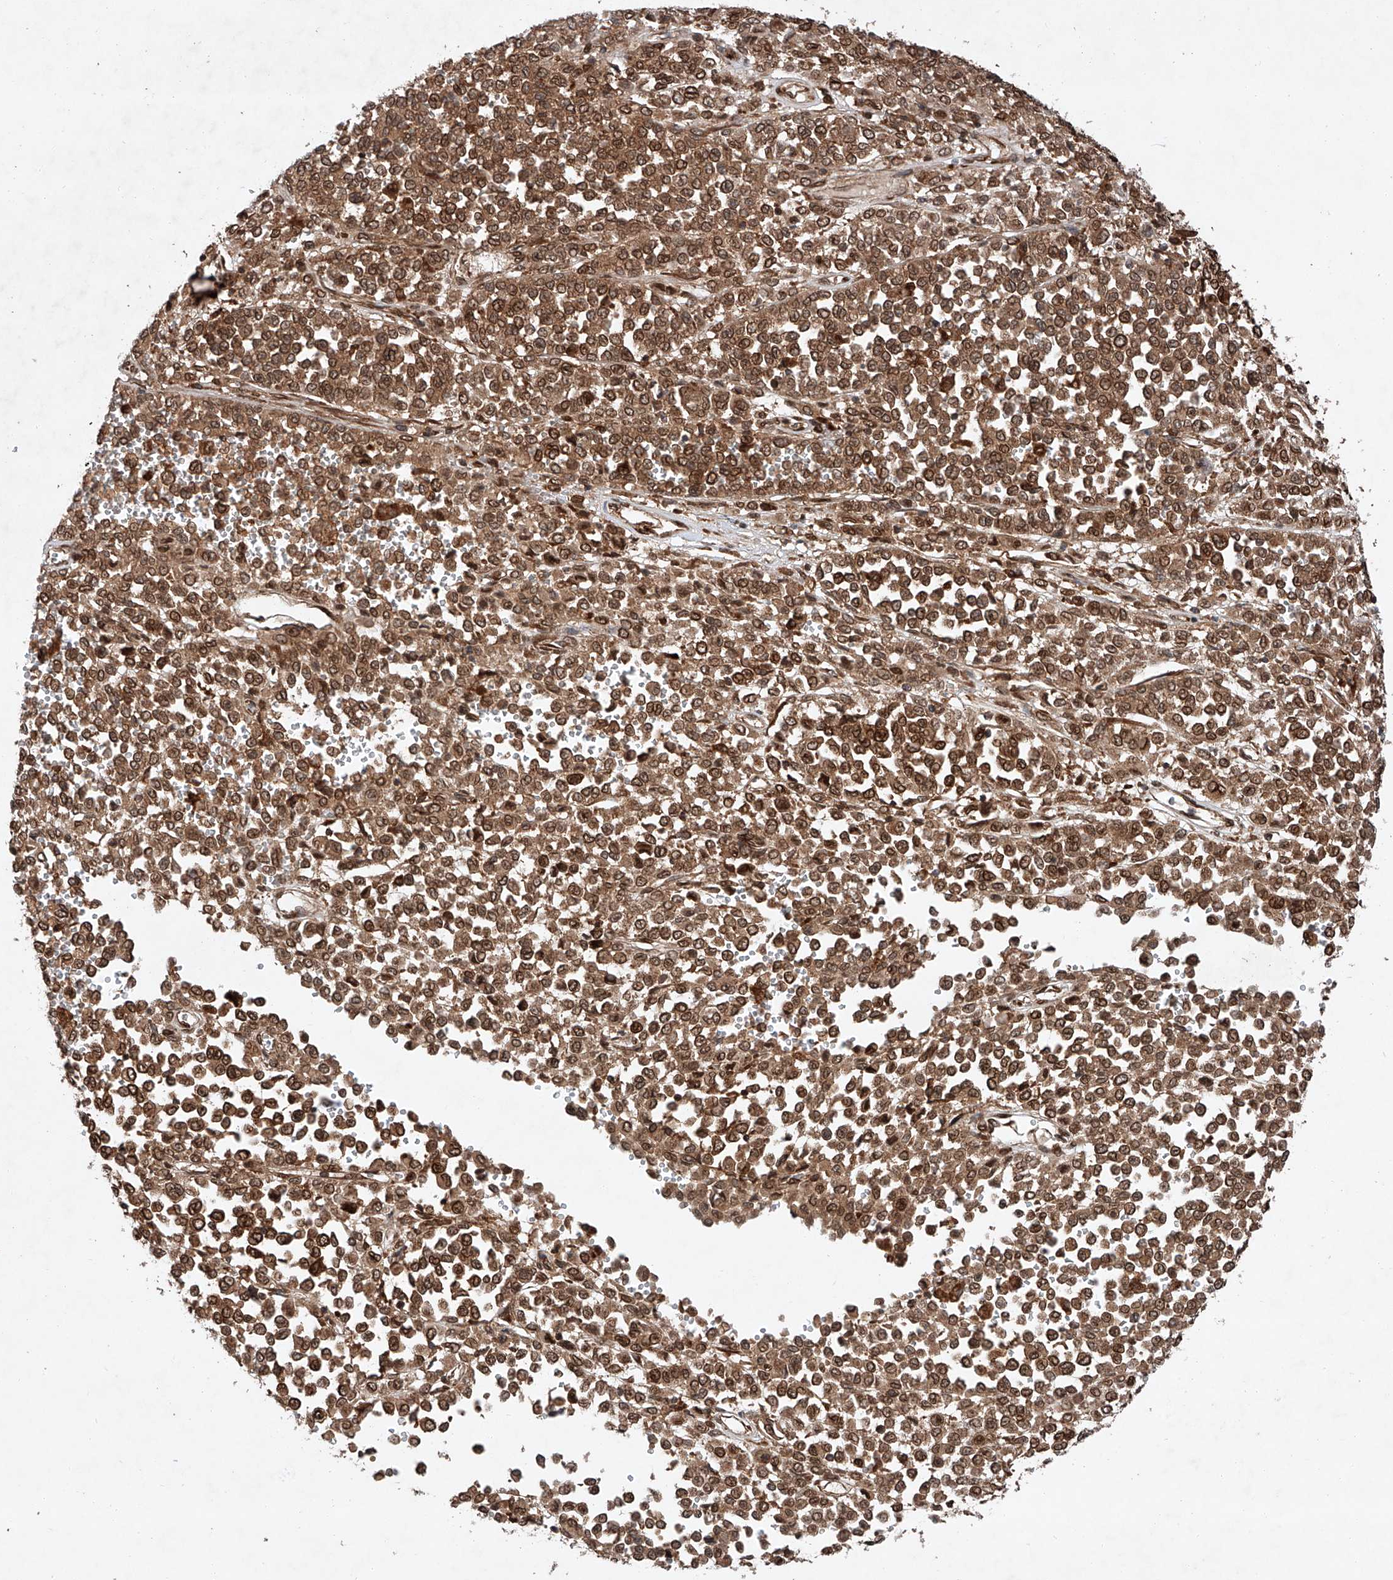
{"staining": {"intensity": "moderate", "quantity": ">75%", "location": "cytoplasmic/membranous,nuclear"}, "tissue": "melanoma", "cell_type": "Tumor cells", "image_type": "cancer", "snomed": [{"axis": "morphology", "description": "Malignant melanoma, Metastatic site"}, {"axis": "topography", "description": "Pancreas"}], "caption": "Tumor cells demonstrate medium levels of moderate cytoplasmic/membranous and nuclear positivity in about >75% of cells in human malignant melanoma (metastatic site). (DAB (3,3'-diaminobenzidine) = brown stain, brightfield microscopy at high magnification).", "gene": "ZFP28", "patient": {"sex": "female", "age": 30}}